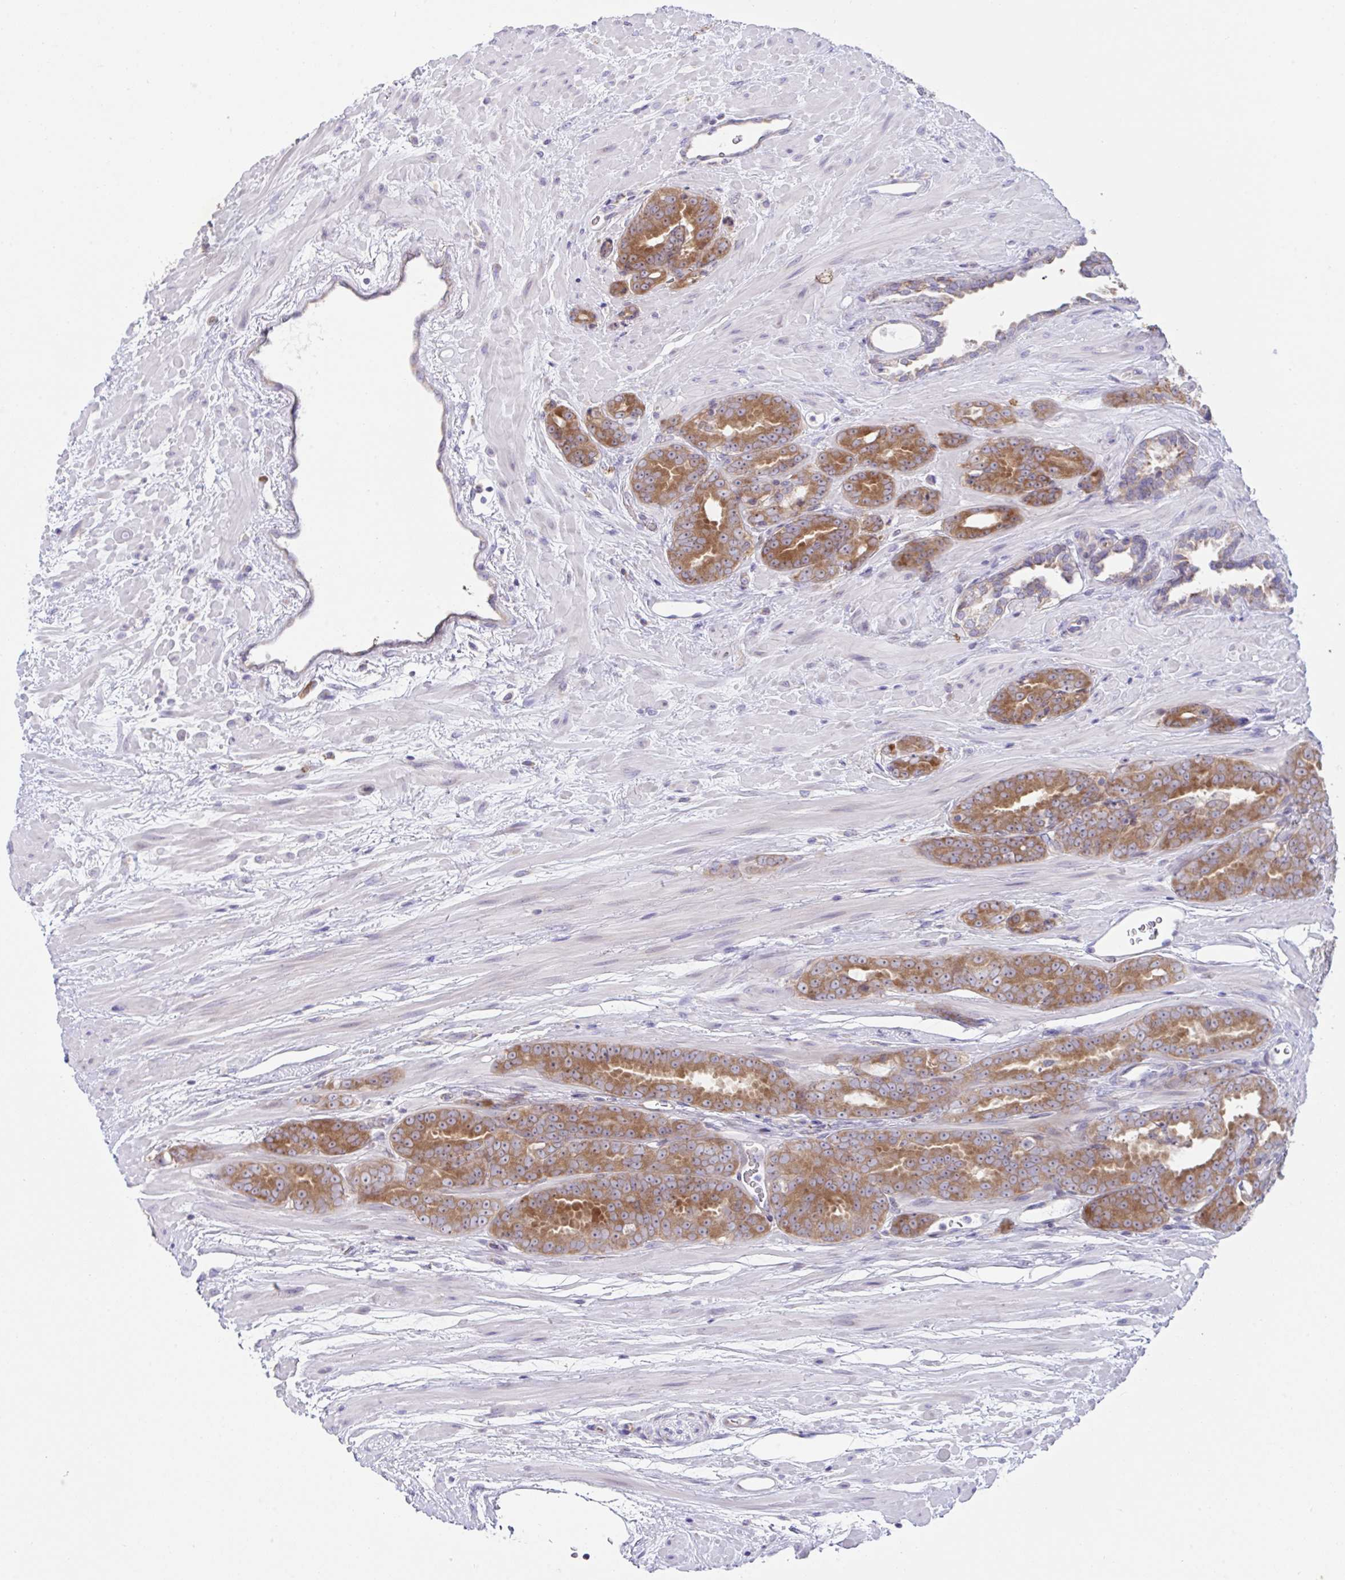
{"staining": {"intensity": "moderate", "quantity": ">75%", "location": "cytoplasmic/membranous"}, "tissue": "prostate cancer", "cell_type": "Tumor cells", "image_type": "cancer", "snomed": [{"axis": "morphology", "description": "Adenocarcinoma, High grade"}, {"axis": "topography", "description": "Prostate"}], "caption": "Protein expression analysis of human prostate adenocarcinoma (high-grade) reveals moderate cytoplasmic/membranous staining in about >75% of tumor cells.", "gene": "FAU", "patient": {"sex": "male", "age": 72}}